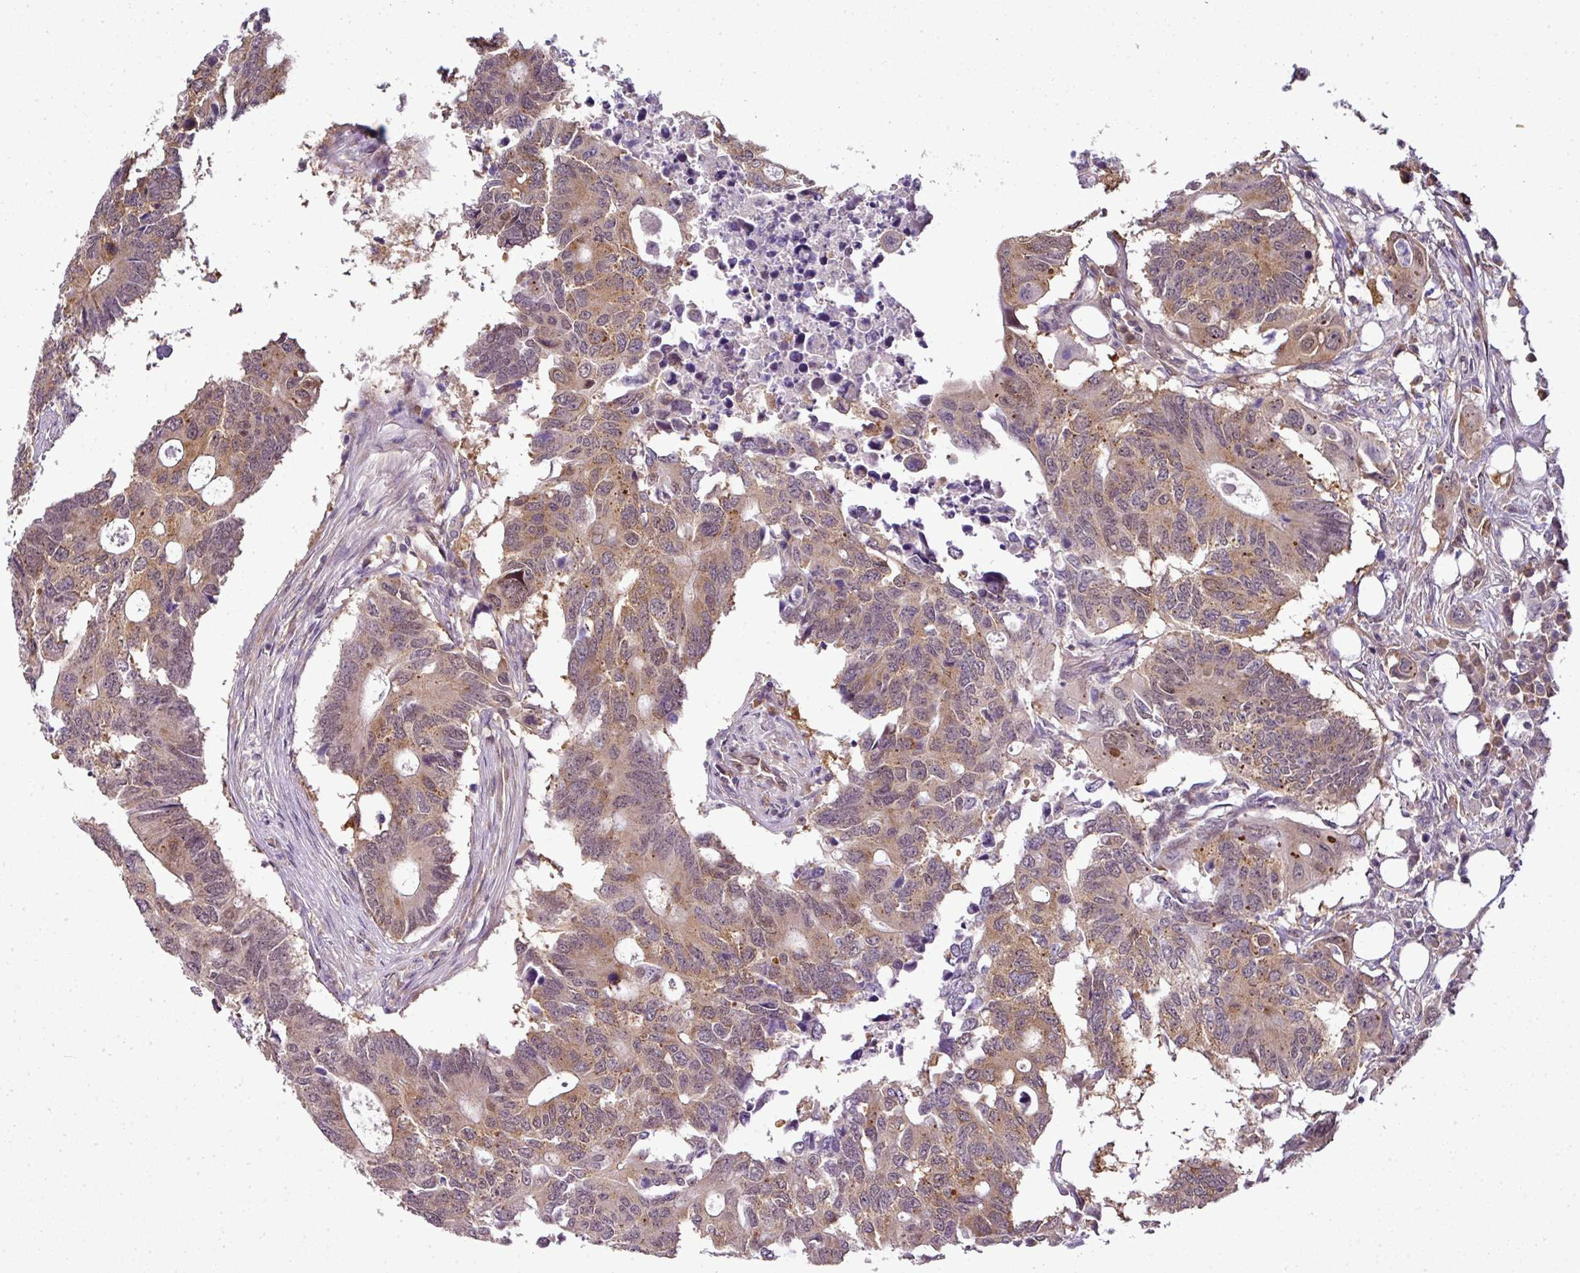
{"staining": {"intensity": "moderate", "quantity": ">75%", "location": "cytoplasmic/membranous"}, "tissue": "colorectal cancer", "cell_type": "Tumor cells", "image_type": "cancer", "snomed": [{"axis": "morphology", "description": "Adenocarcinoma, NOS"}, {"axis": "topography", "description": "Colon"}], "caption": "Human colorectal adenocarcinoma stained with a brown dye reveals moderate cytoplasmic/membranous positive staining in approximately >75% of tumor cells.", "gene": "RBM4B", "patient": {"sex": "male", "age": 71}}